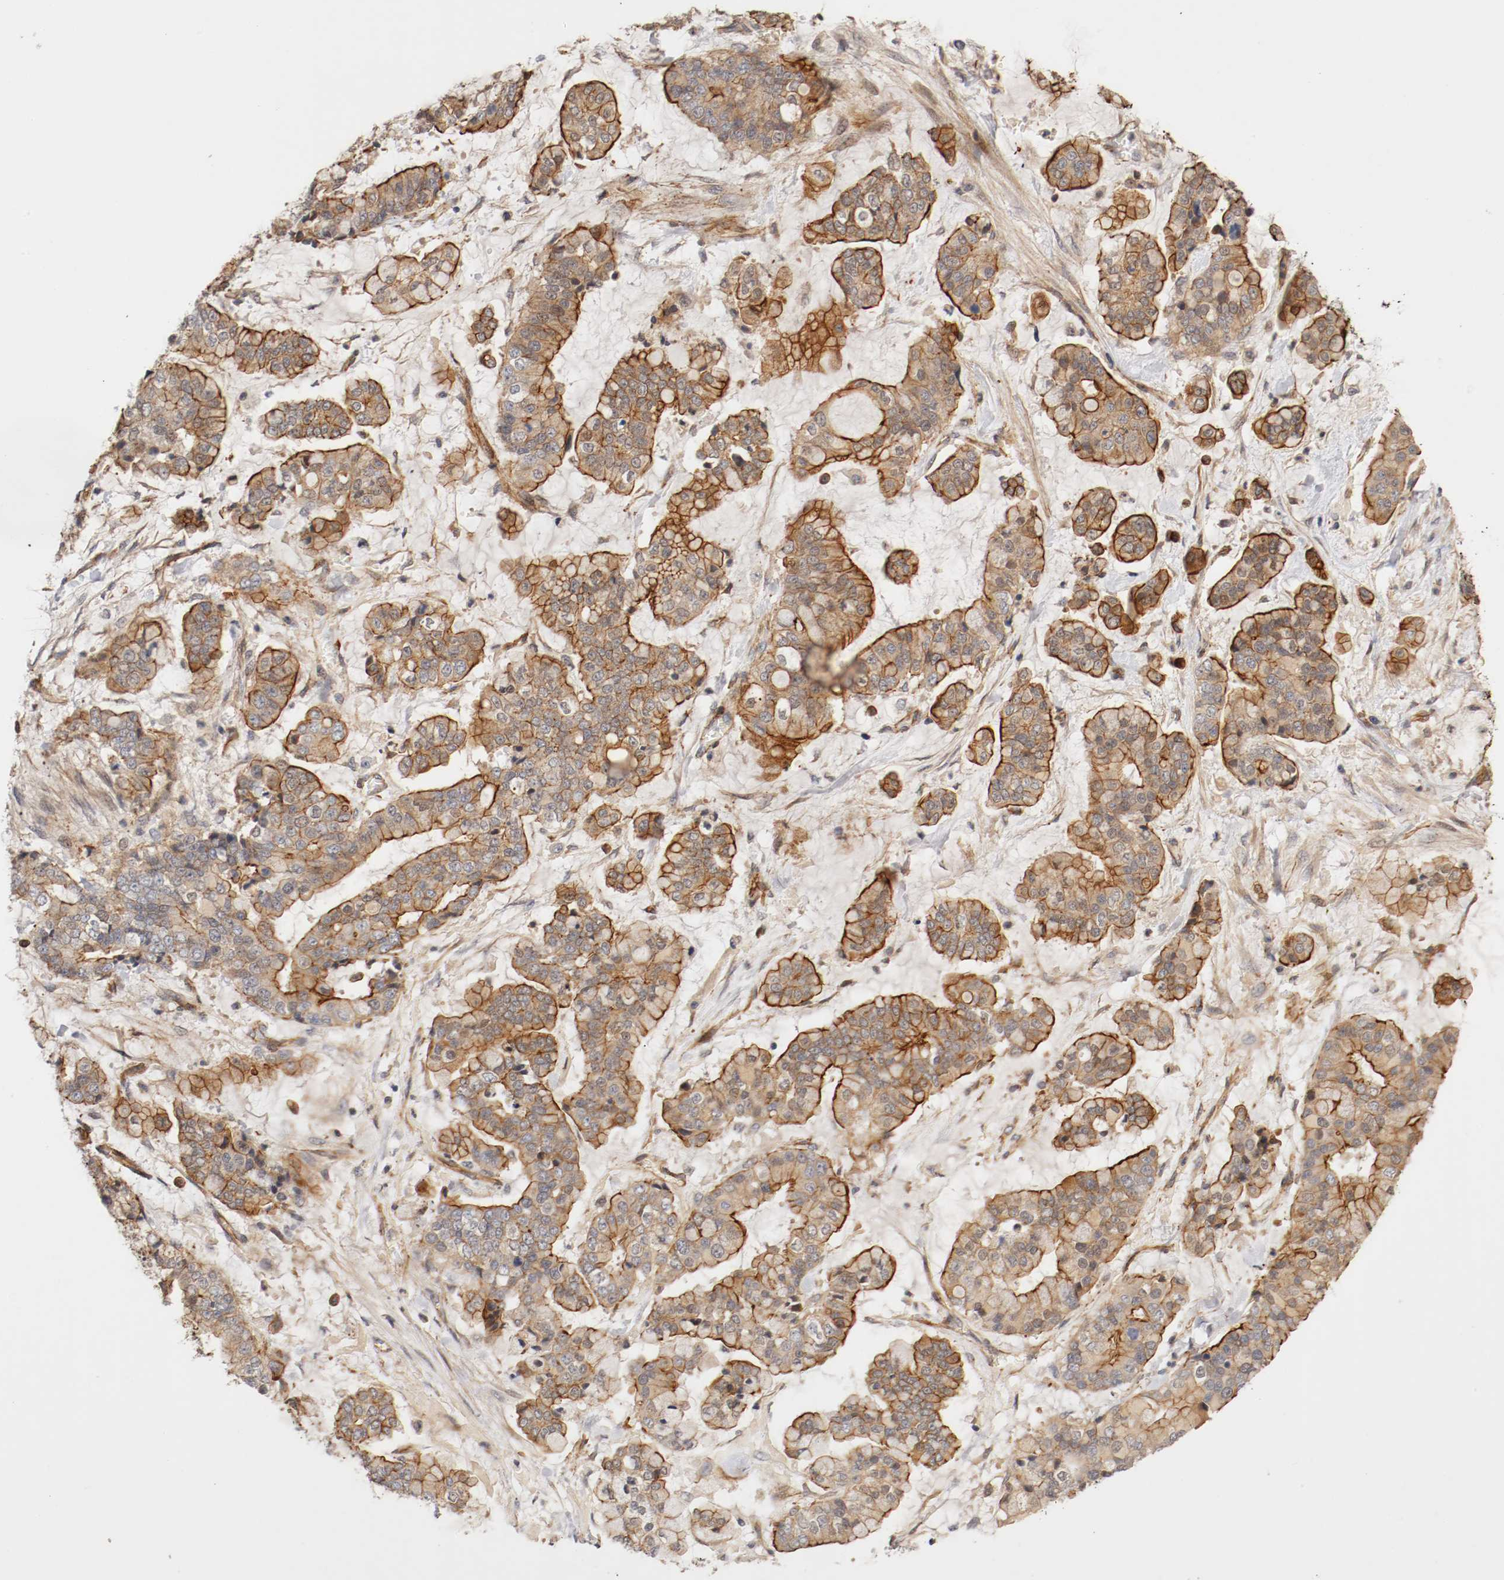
{"staining": {"intensity": "moderate", "quantity": ">75%", "location": "cytoplasmic/membranous"}, "tissue": "stomach cancer", "cell_type": "Tumor cells", "image_type": "cancer", "snomed": [{"axis": "morphology", "description": "Normal tissue, NOS"}, {"axis": "morphology", "description": "Adenocarcinoma, NOS"}, {"axis": "topography", "description": "Stomach, upper"}, {"axis": "topography", "description": "Stomach"}], "caption": "Protein staining by IHC shows moderate cytoplasmic/membranous expression in about >75% of tumor cells in stomach cancer. Immunohistochemistry (ihc) stains the protein of interest in brown and the nuclei are stained blue.", "gene": "TYK2", "patient": {"sex": "male", "age": 76}}